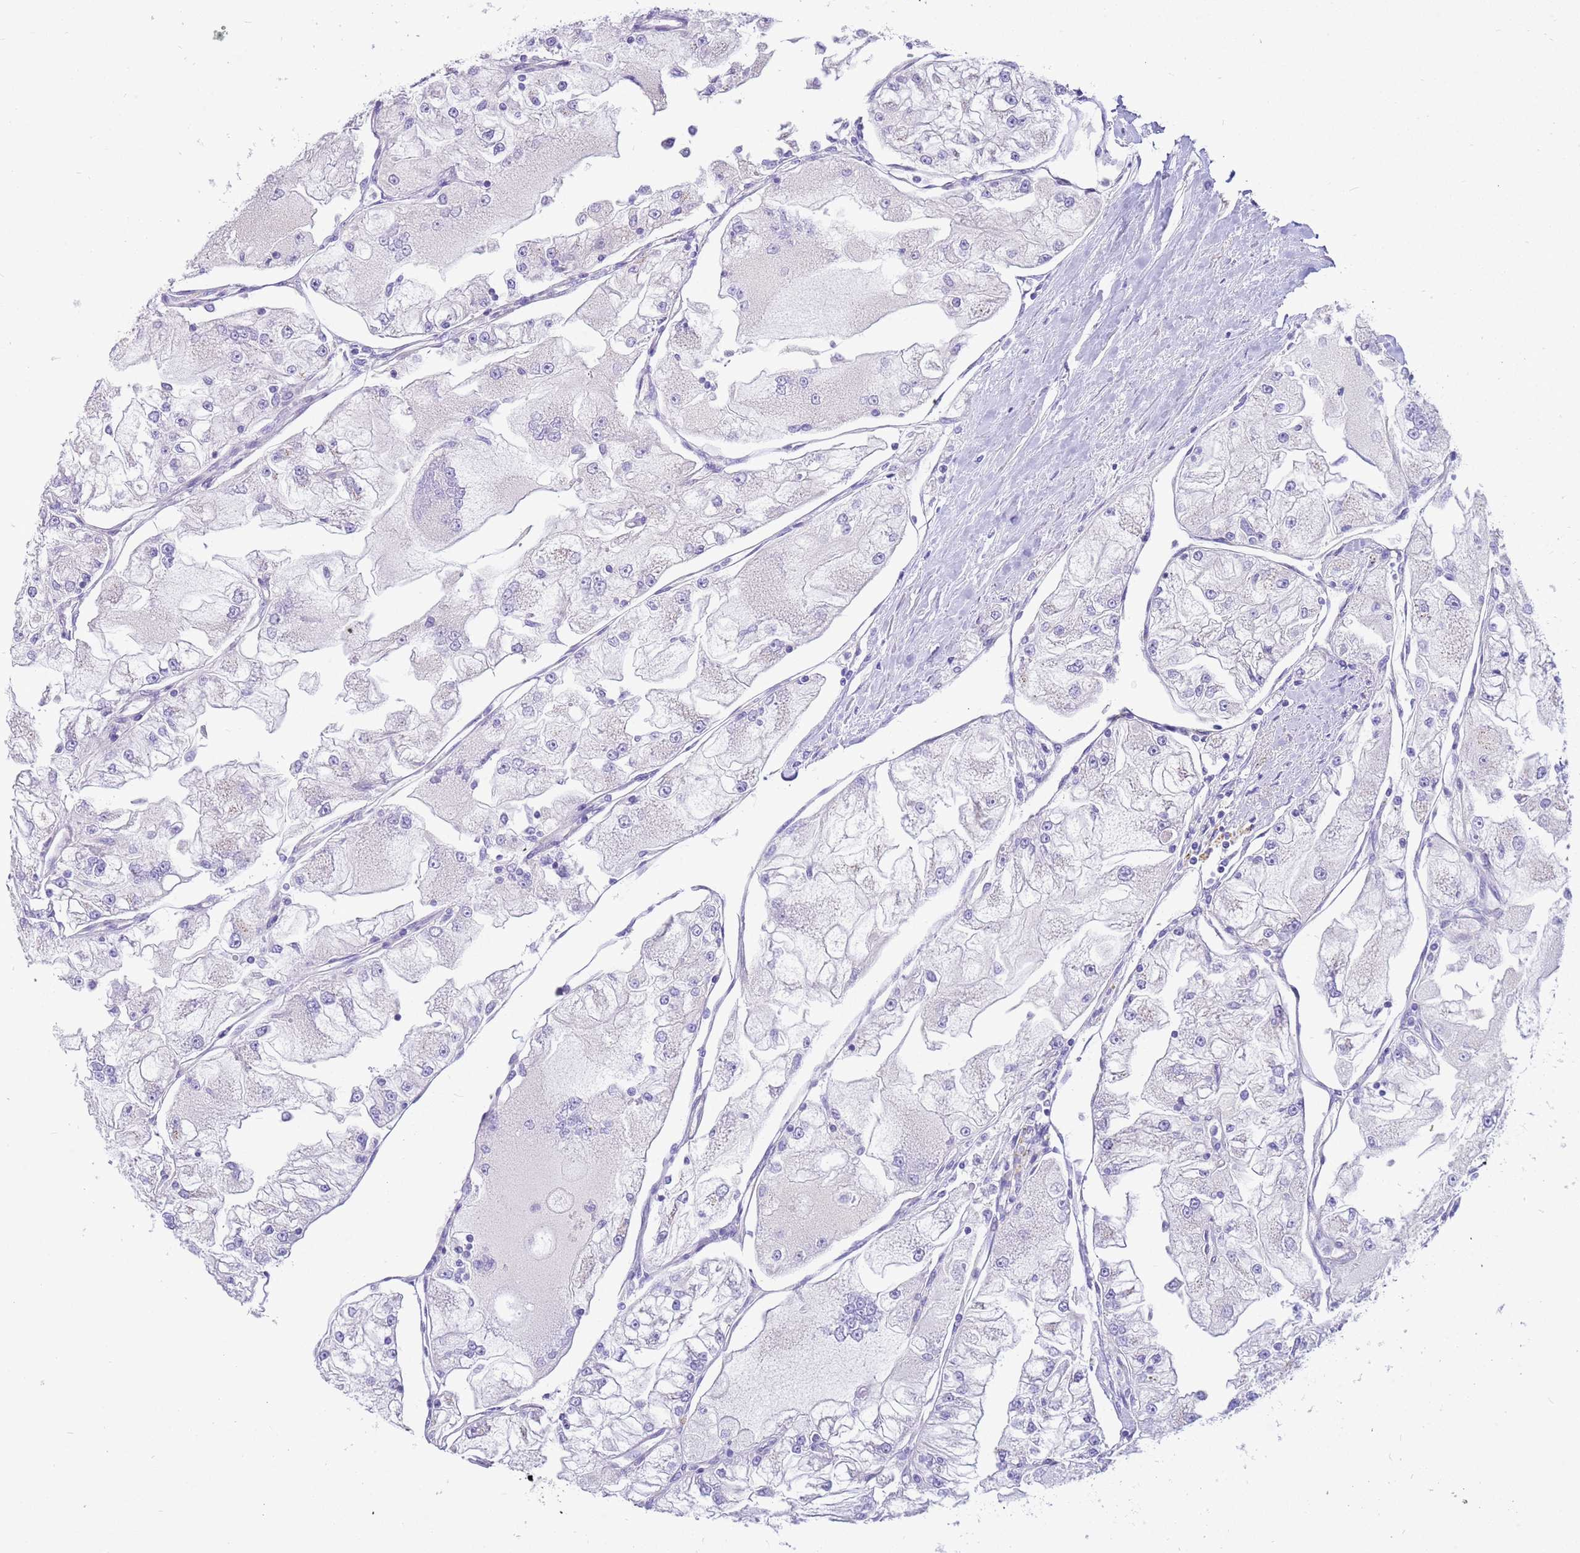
{"staining": {"intensity": "negative", "quantity": "none", "location": "none"}, "tissue": "renal cancer", "cell_type": "Tumor cells", "image_type": "cancer", "snomed": [{"axis": "morphology", "description": "Adenocarcinoma, NOS"}, {"axis": "topography", "description": "Kidney"}], "caption": "Micrograph shows no significant protein expression in tumor cells of adenocarcinoma (renal).", "gene": "SERINC3", "patient": {"sex": "female", "age": 72}}